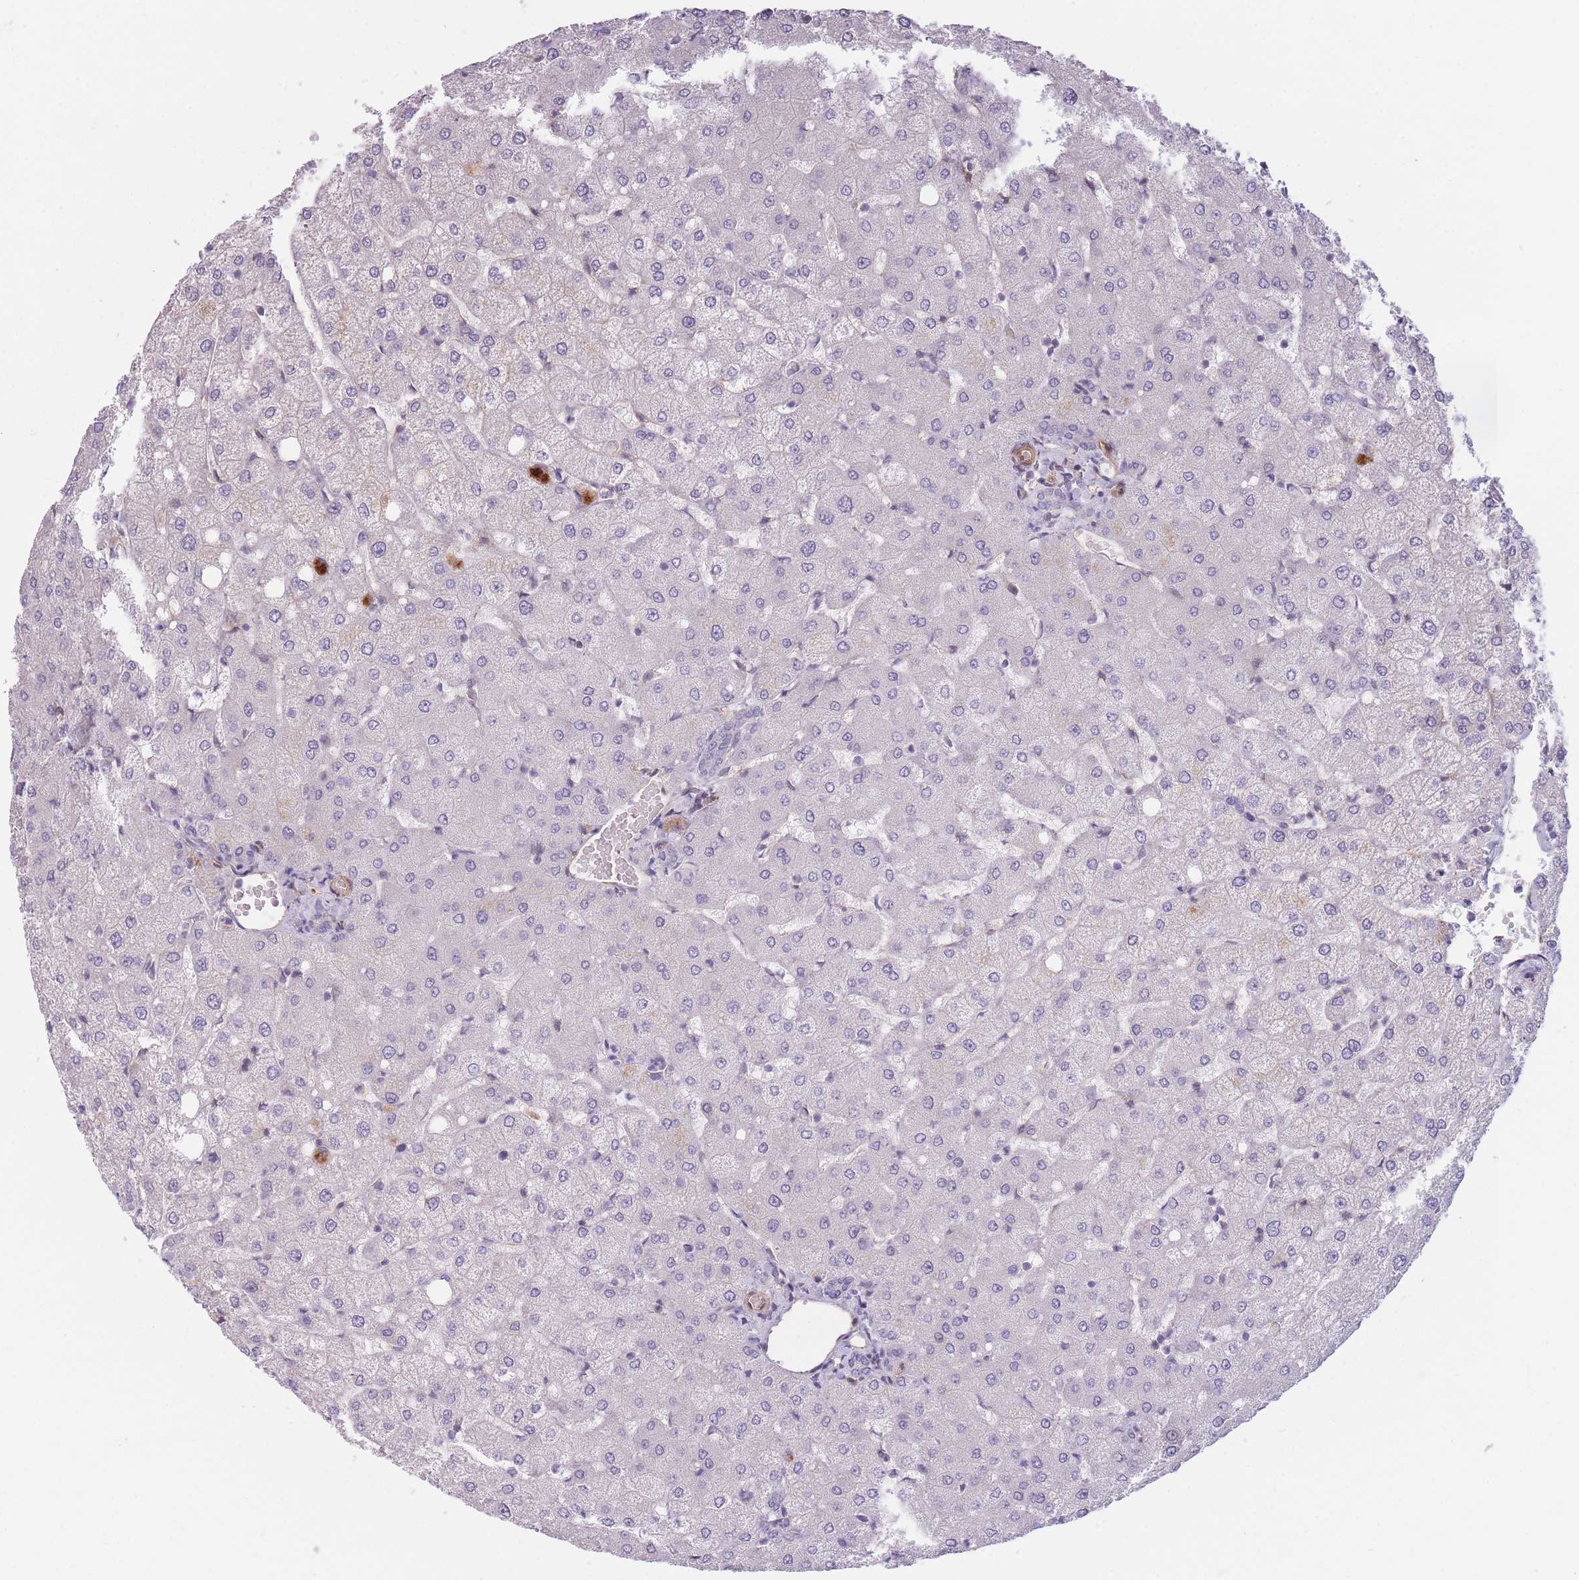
{"staining": {"intensity": "negative", "quantity": "none", "location": "none"}, "tissue": "liver", "cell_type": "Cholangiocytes", "image_type": "normal", "snomed": [{"axis": "morphology", "description": "Normal tissue, NOS"}, {"axis": "topography", "description": "Liver"}], "caption": "Immunohistochemistry of benign liver demonstrates no positivity in cholangiocytes. Nuclei are stained in blue.", "gene": "SLC7A6", "patient": {"sex": "female", "age": 54}}